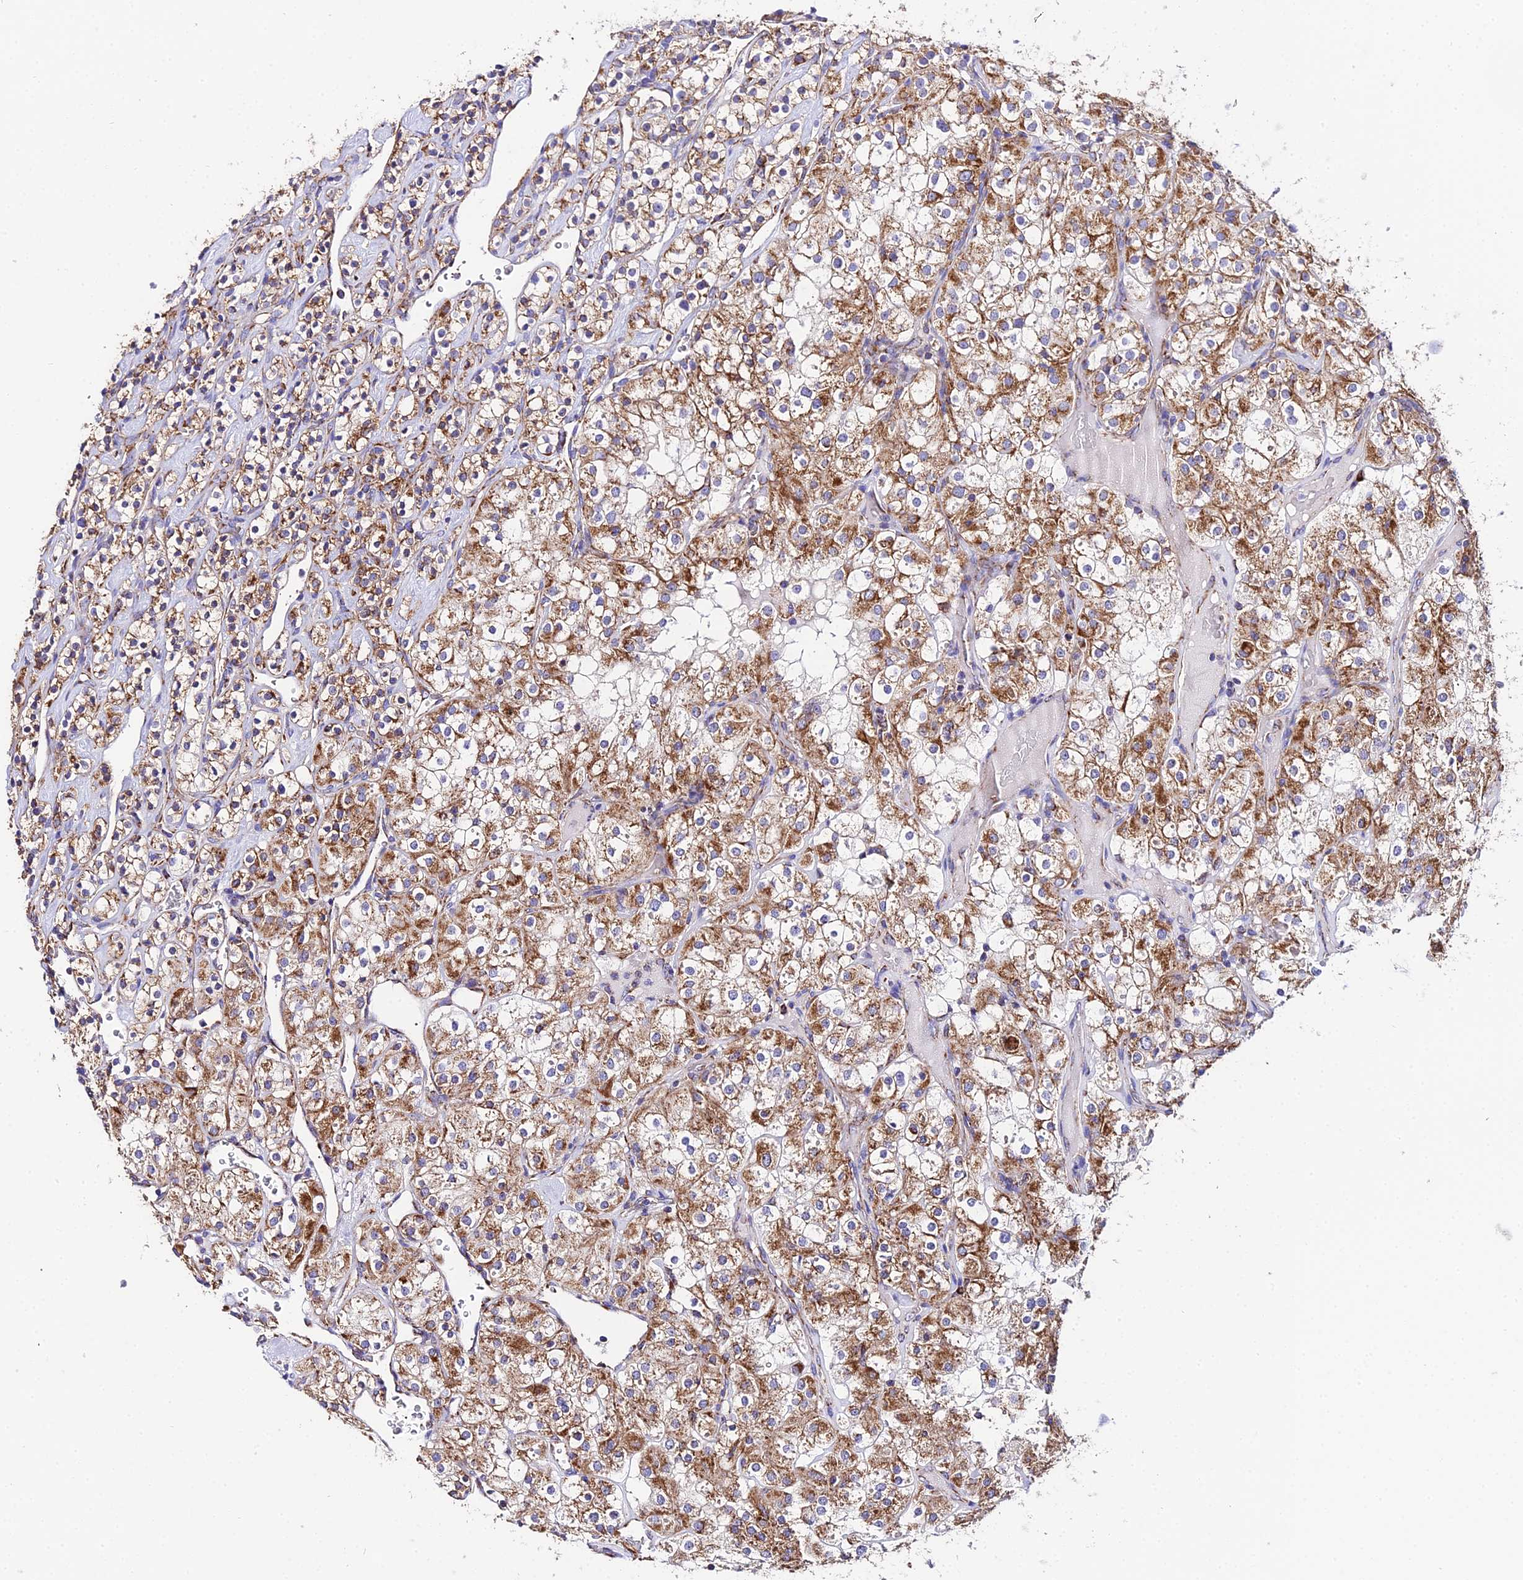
{"staining": {"intensity": "moderate", "quantity": ">75%", "location": "cytoplasmic/membranous"}, "tissue": "renal cancer", "cell_type": "Tumor cells", "image_type": "cancer", "snomed": [{"axis": "morphology", "description": "Adenocarcinoma, NOS"}, {"axis": "topography", "description": "Kidney"}], "caption": "Renal adenocarcinoma stained with a brown dye exhibits moderate cytoplasmic/membranous positive positivity in approximately >75% of tumor cells.", "gene": "OCIAD1", "patient": {"sex": "male", "age": 77}}